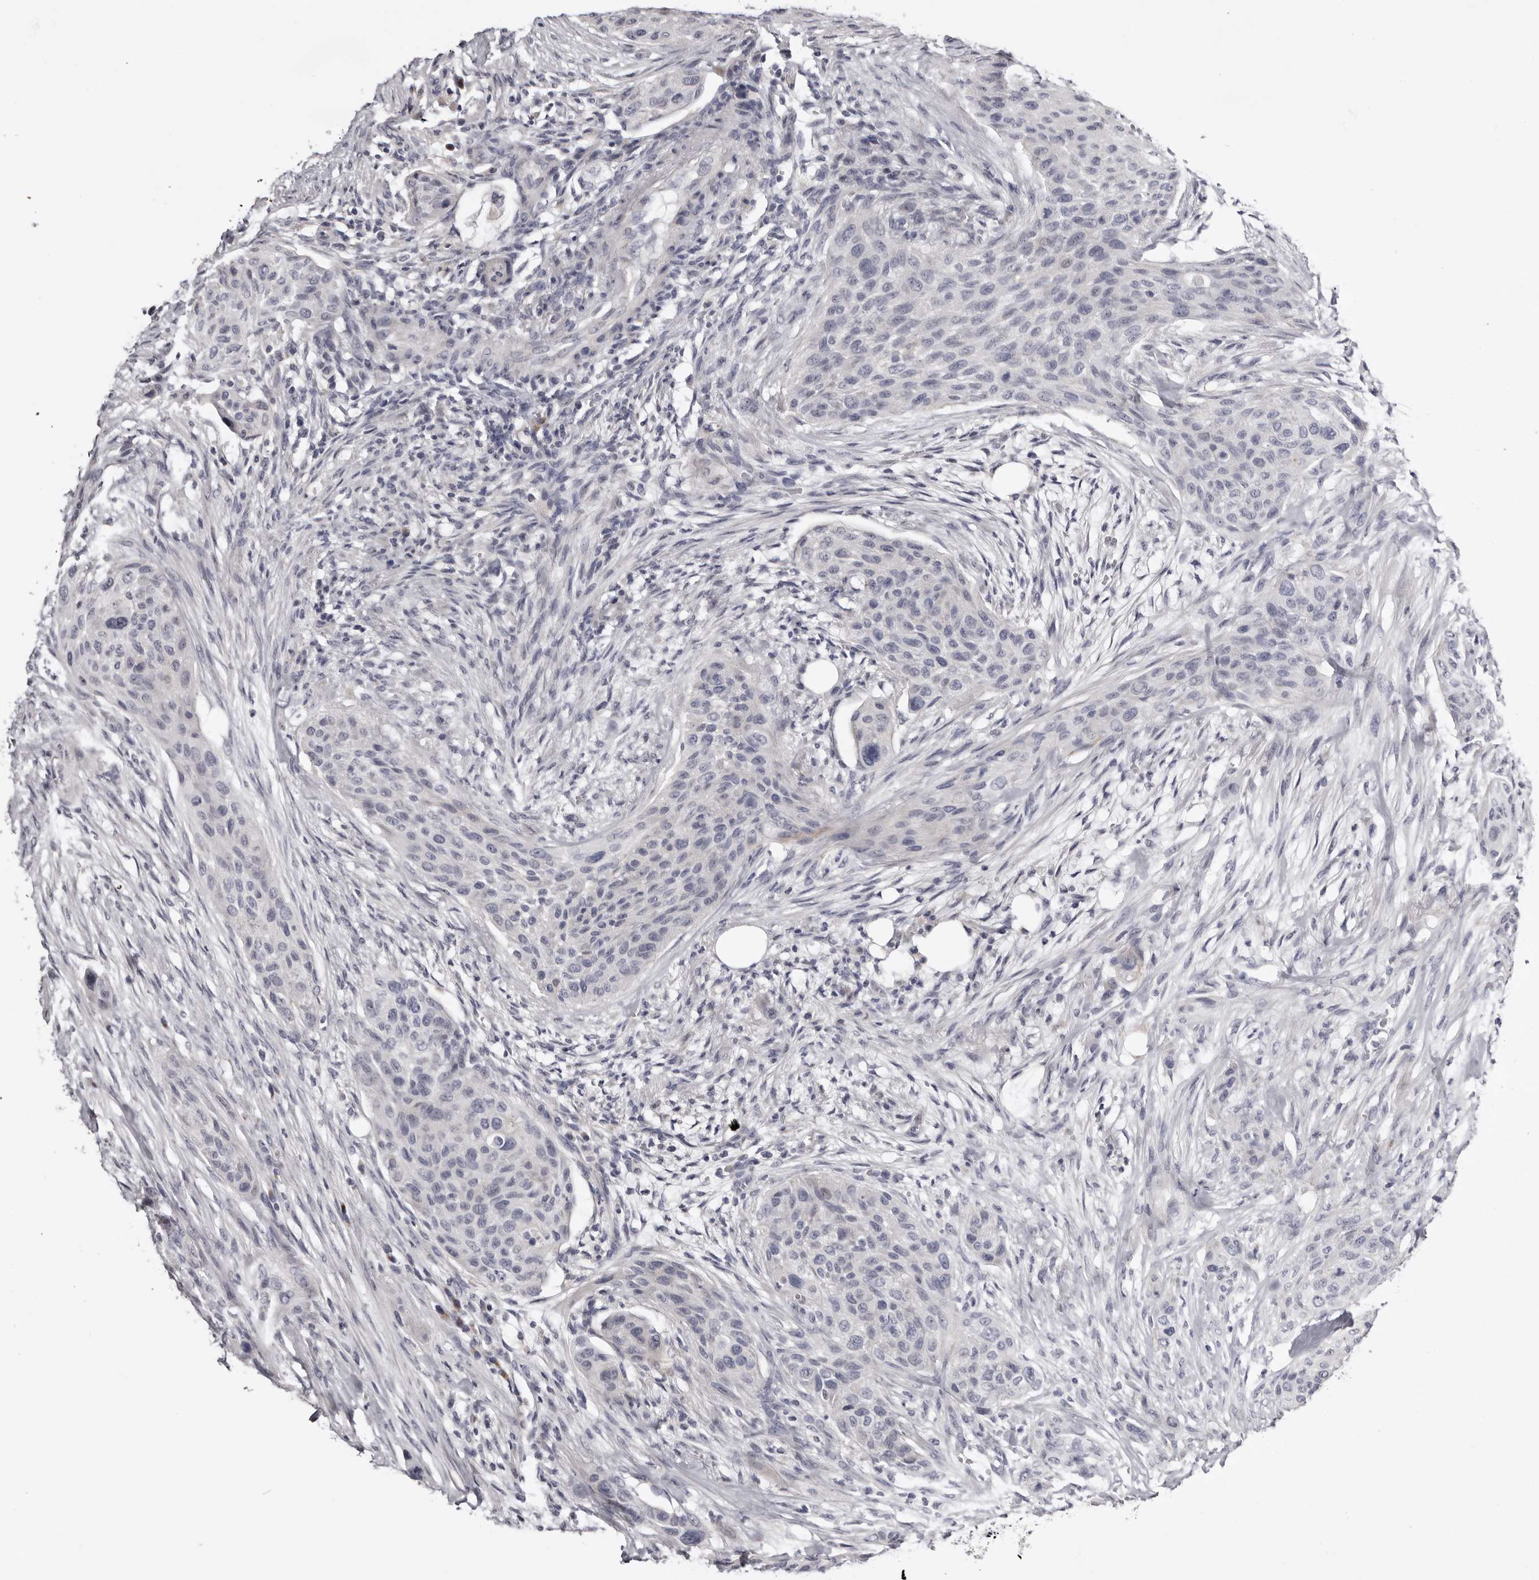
{"staining": {"intensity": "negative", "quantity": "none", "location": "none"}, "tissue": "urothelial cancer", "cell_type": "Tumor cells", "image_type": "cancer", "snomed": [{"axis": "morphology", "description": "Urothelial carcinoma, High grade"}, {"axis": "topography", "description": "Urinary bladder"}], "caption": "Immunohistochemistry image of human urothelial carcinoma (high-grade) stained for a protein (brown), which shows no expression in tumor cells. (Stains: DAB (3,3'-diaminobenzidine) immunohistochemistry with hematoxylin counter stain, Microscopy: brightfield microscopy at high magnification).", "gene": "CASQ1", "patient": {"sex": "male", "age": 35}}